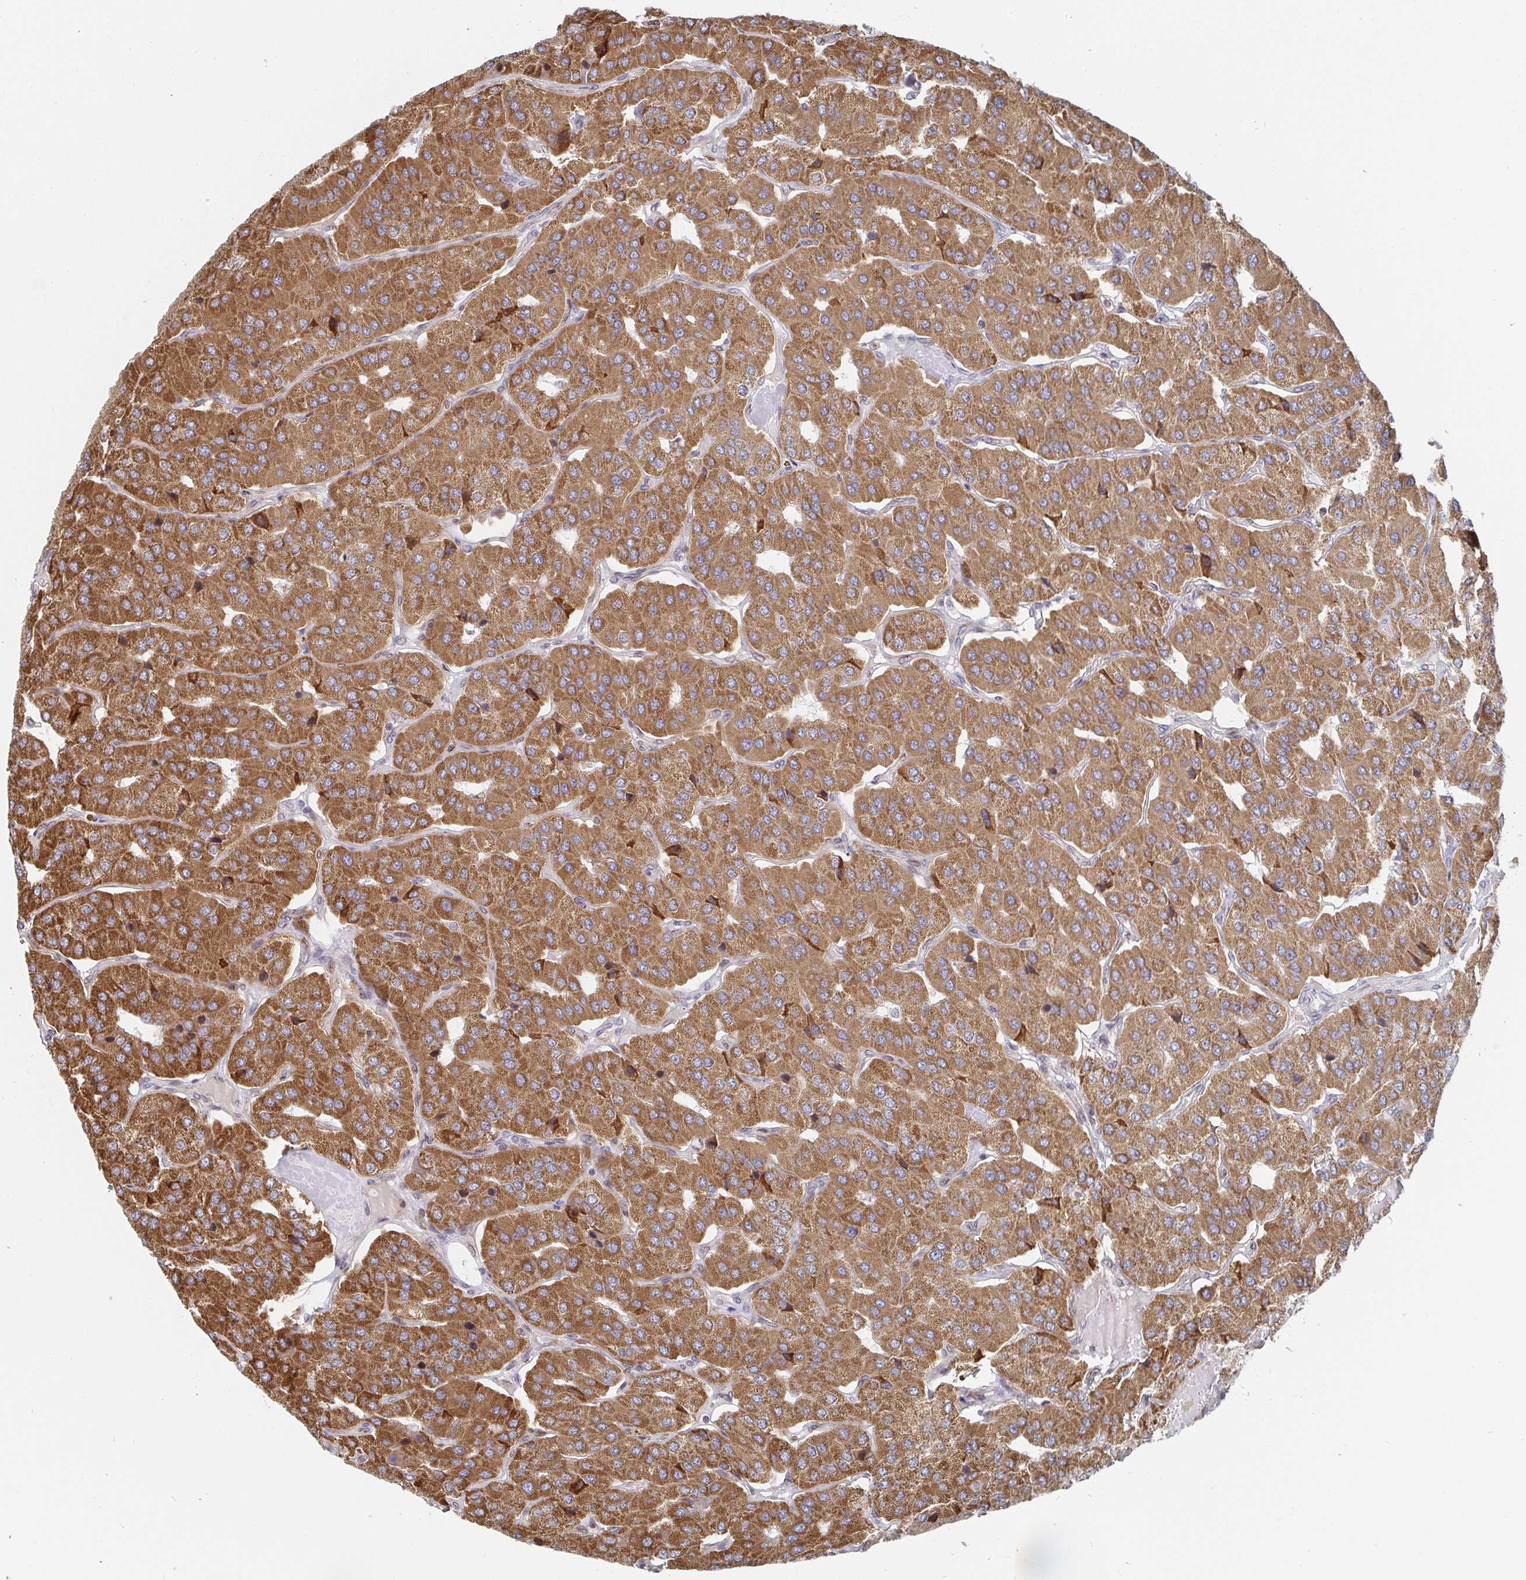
{"staining": {"intensity": "moderate", "quantity": ">75%", "location": "cytoplasmic/membranous"}, "tissue": "parathyroid gland", "cell_type": "Glandular cells", "image_type": "normal", "snomed": [{"axis": "morphology", "description": "Normal tissue, NOS"}, {"axis": "morphology", "description": "Adenoma, NOS"}, {"axis": "topography", "description": "Parathyroid gland"}], "caption": "Glandular cells demonstrate medium levels of moderate cytoplasmic/membranous expression in about >75% of cells in unremarkable human parathyroid gland. (Brightfield microscopy of DAB IHC at high magnification).", "gene": "STARD8", "patient": {"sex": "female", "age": 86}}